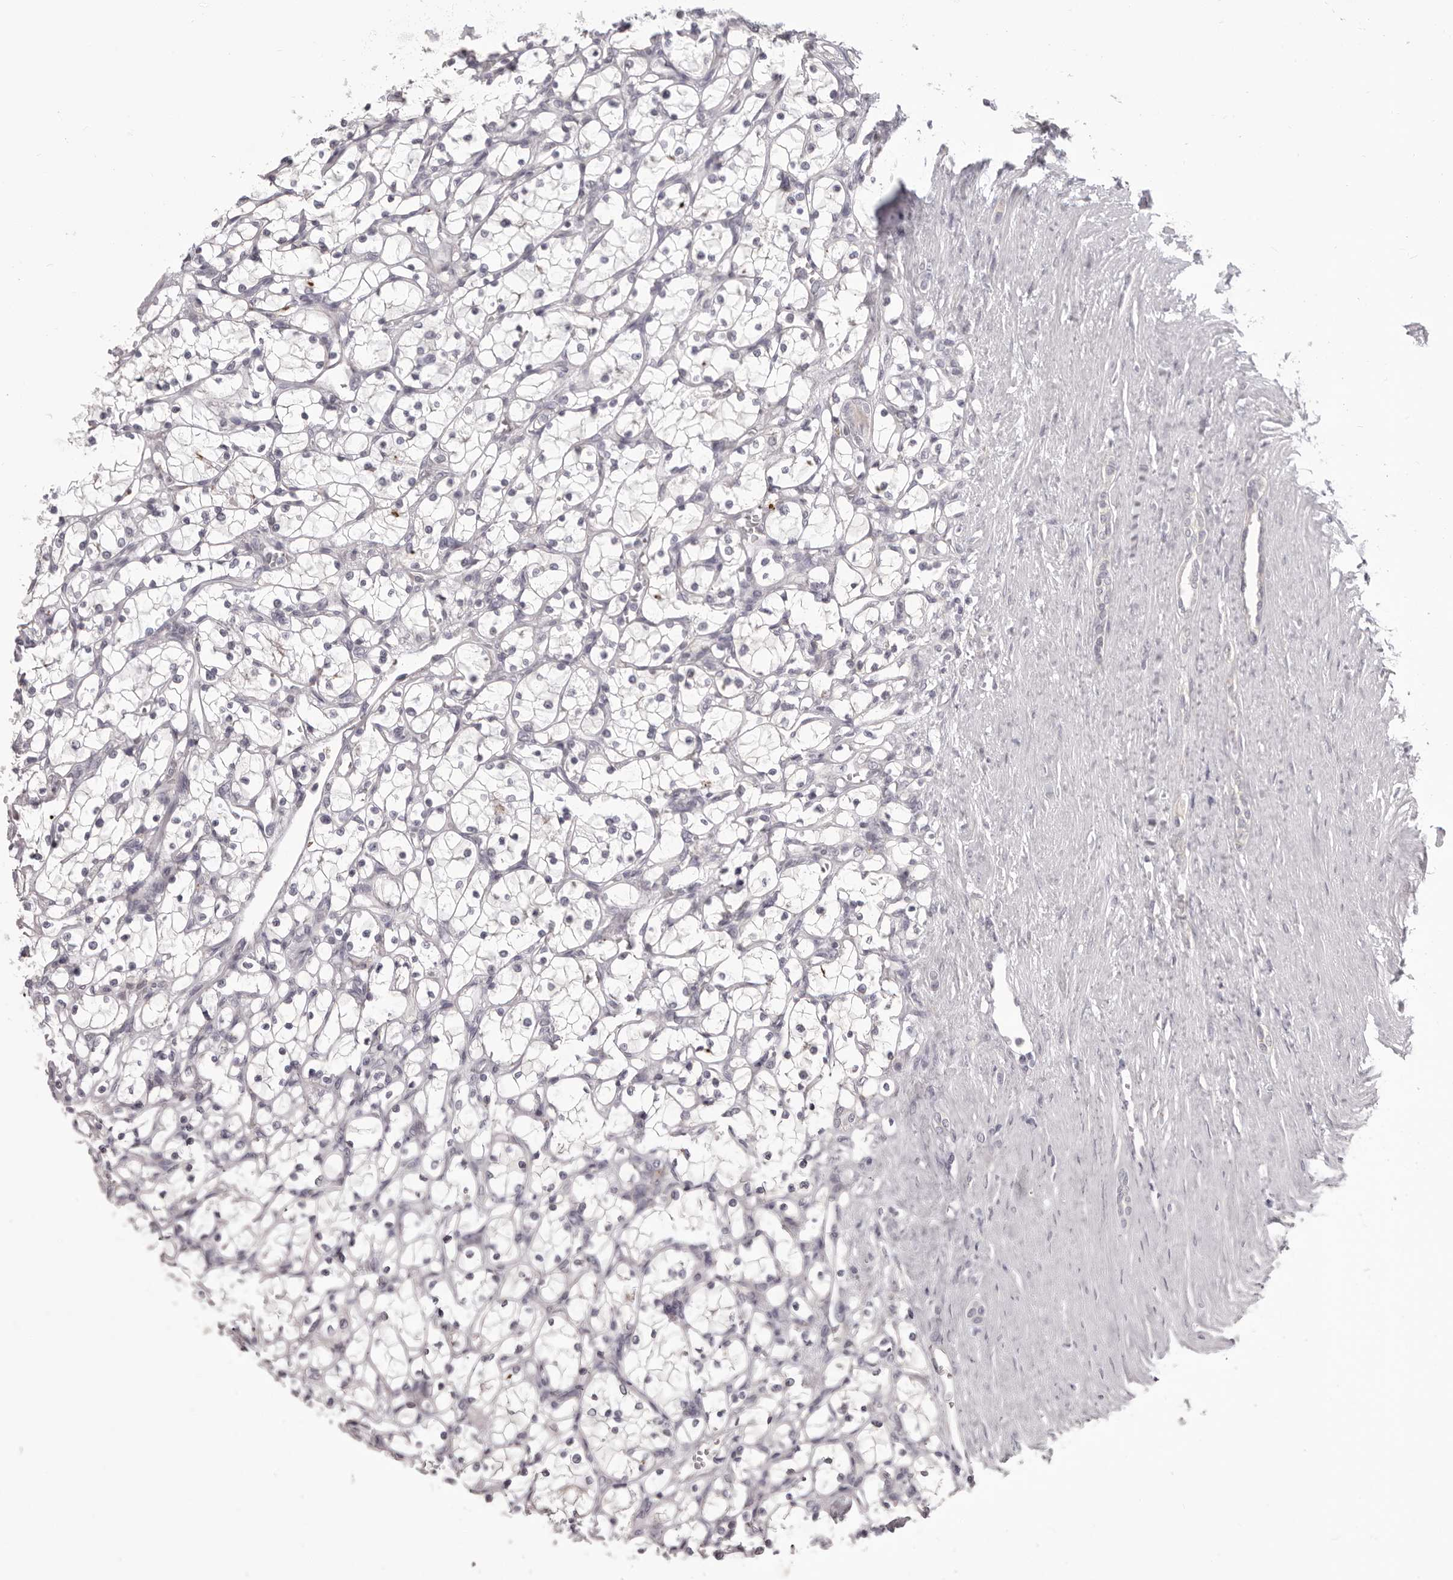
{"staining": {"intensity": "negative", "quantity": "none", "location": "none"}, "tissue": "renal cancer", "cell_type": "Tumor cells", "image_type": "cancer", "snomed": [{"axis": "morphology", "description": "Adenocarcinoma, NOS"}, {"axis": "topography", "description": "Kidney"}], "caption": "Tumor cells are negative for brown protein staining in renal adenocarcinoma.", "gene": "OTUD3", "patient": {"sex": "female", "age": 69}}